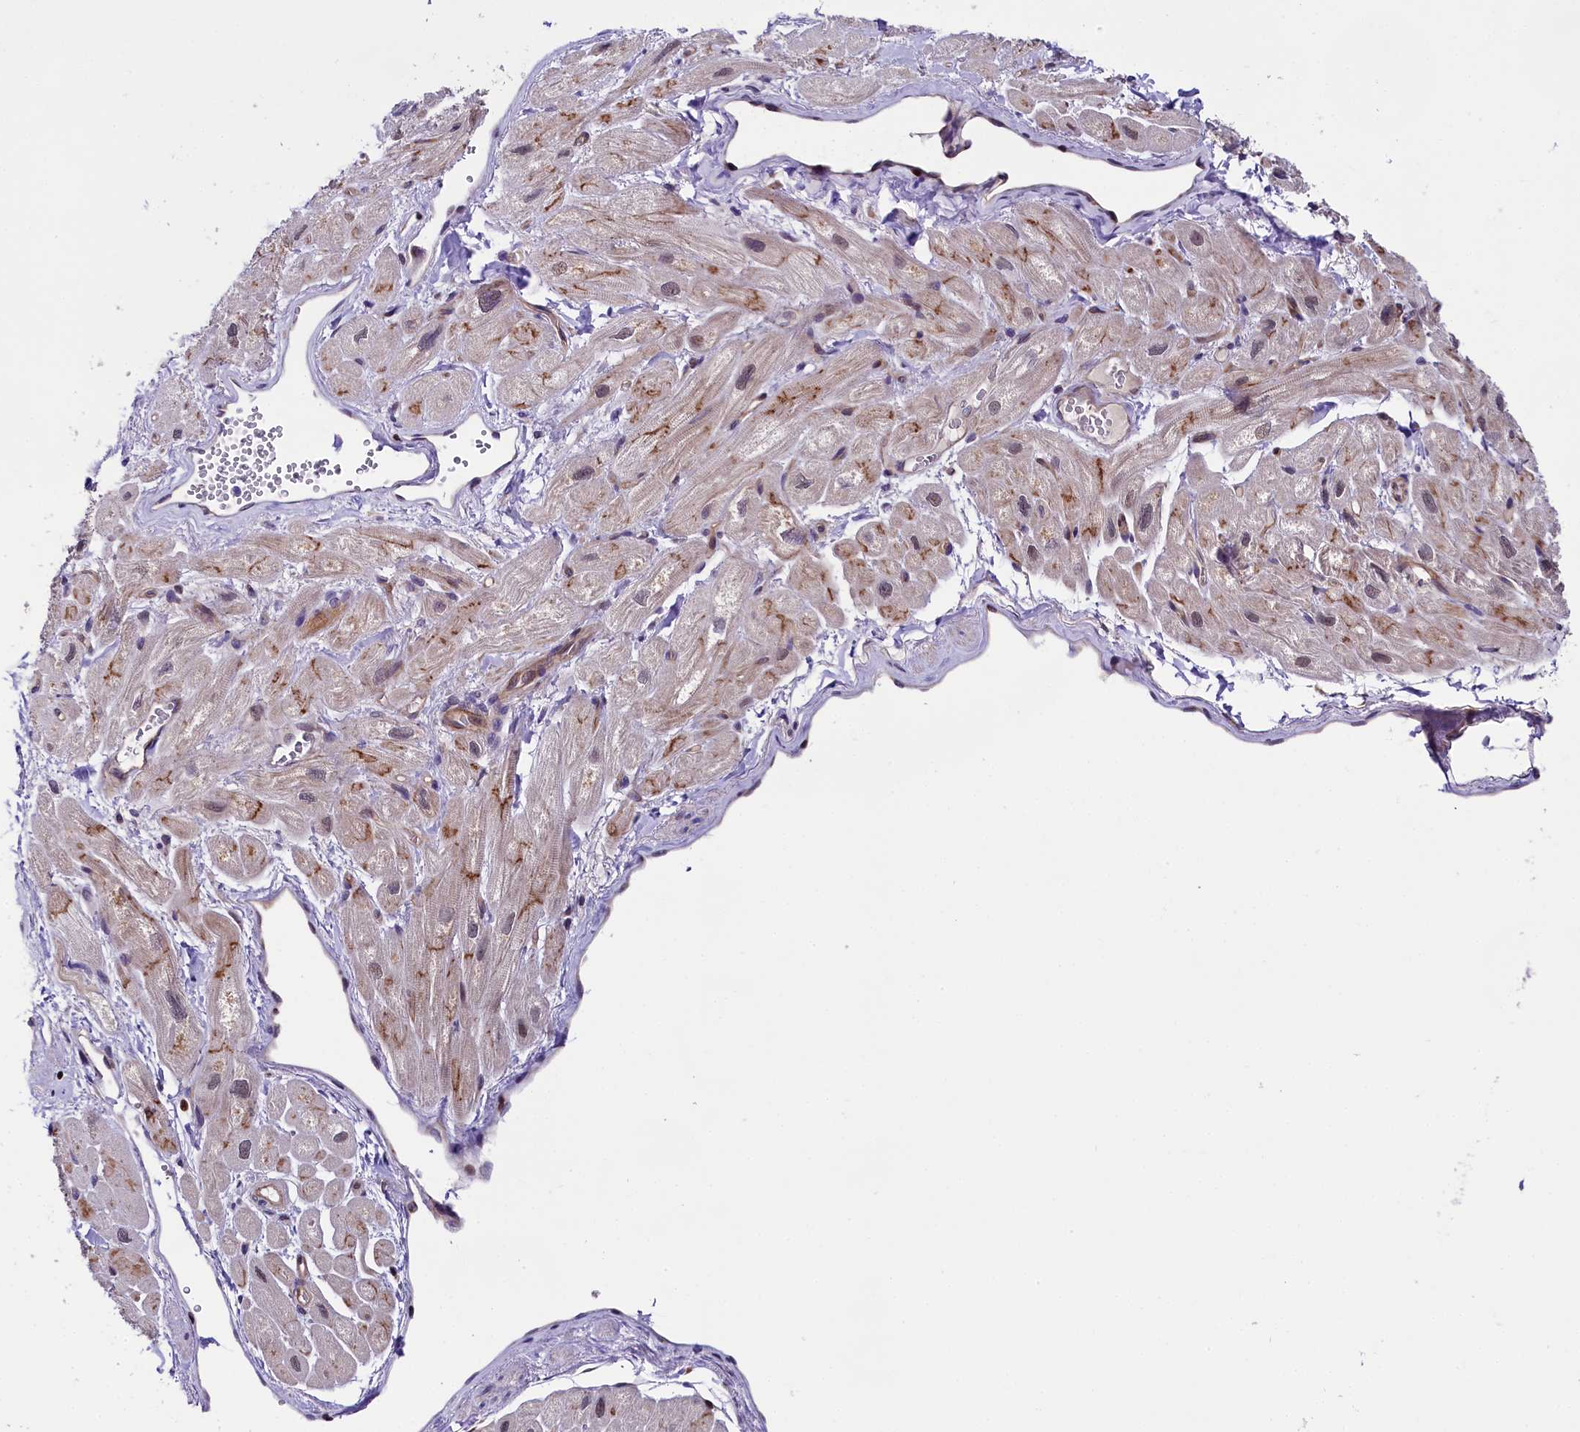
{"staining": {"intensity": "moderate", "quantity": "<25%", "location": "cytoplasmic/membranous"}, "tissue": "heart muscle", "cell_type": "Cardiomyocytes", "image_type": "normal", "snomed": [{"axis": "morphology", "description": "Normal tissue, NOS"}, {"axis": "topography", "description": "Heart"}], "caption": "Immunohistochemical staining of normal heart muscle demonstrates <25% levels of moderate cytoplasmic/membranous protein staining in approximately <25% of cardiomyocytes. Nuclei are stained in blue.", "gene": "SP4", "patient": {"sex": "male", "age": 65}}